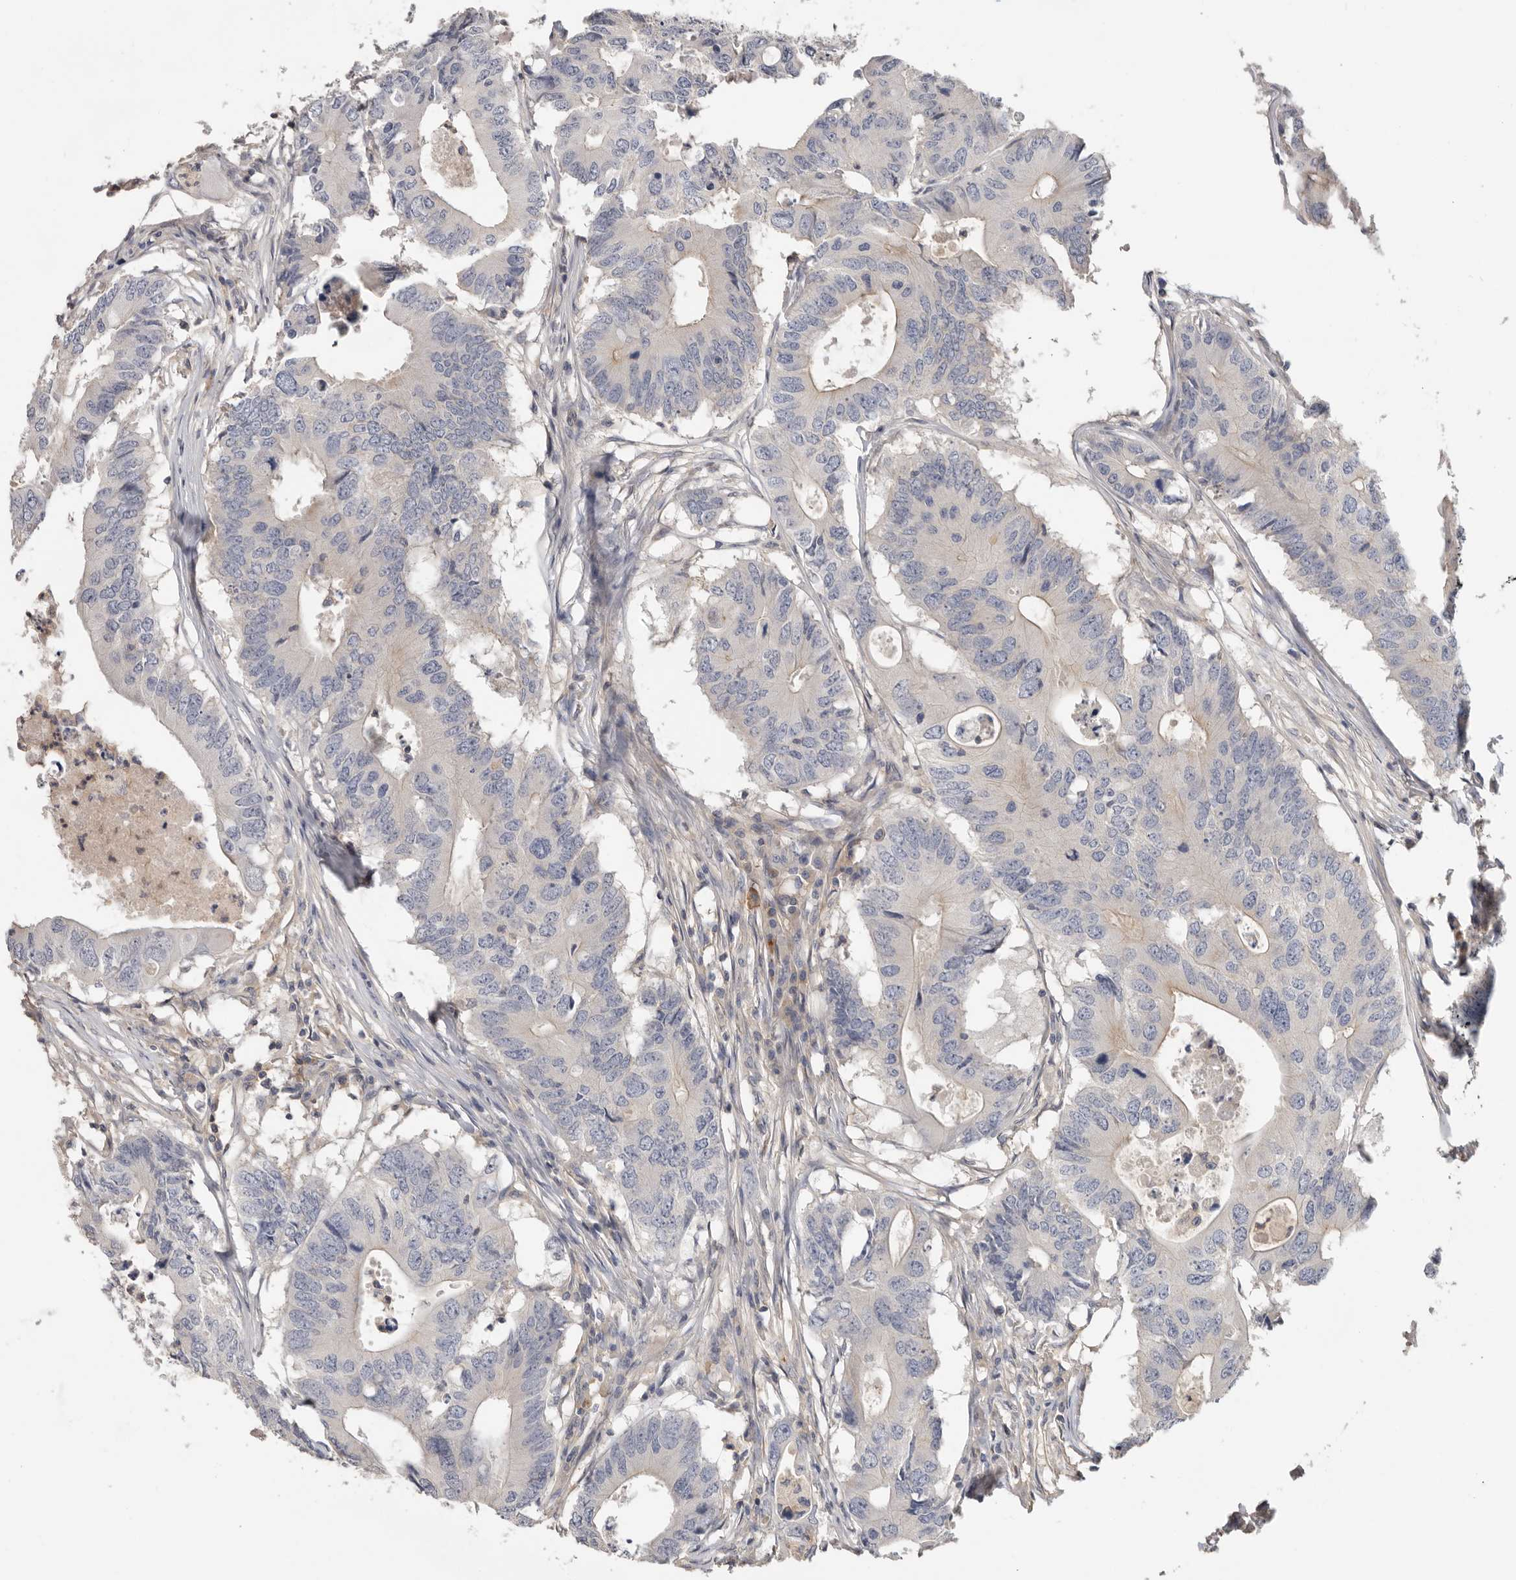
{"staining": {"intensity": "negative", "quantity": "none", "location": "none"}, "tissue": "colorectal cancer", "cell_type": "Tumor cells", "image_type": "cancer", "snomed": [{"axis": "morphology", "description": "Adenocarcinoma, NOS"}, {"axis": "topography", "description": "Colon"}], "caption": "This micrograph is of colorectal cancer stained with immunohistochemistry (IHC) to label a protein in brown with the nuclei are counter-stained blue. There is no staining in tumor cells.", "gene": "WDTC1", "patient": {"sex": "male", "age": 71}}